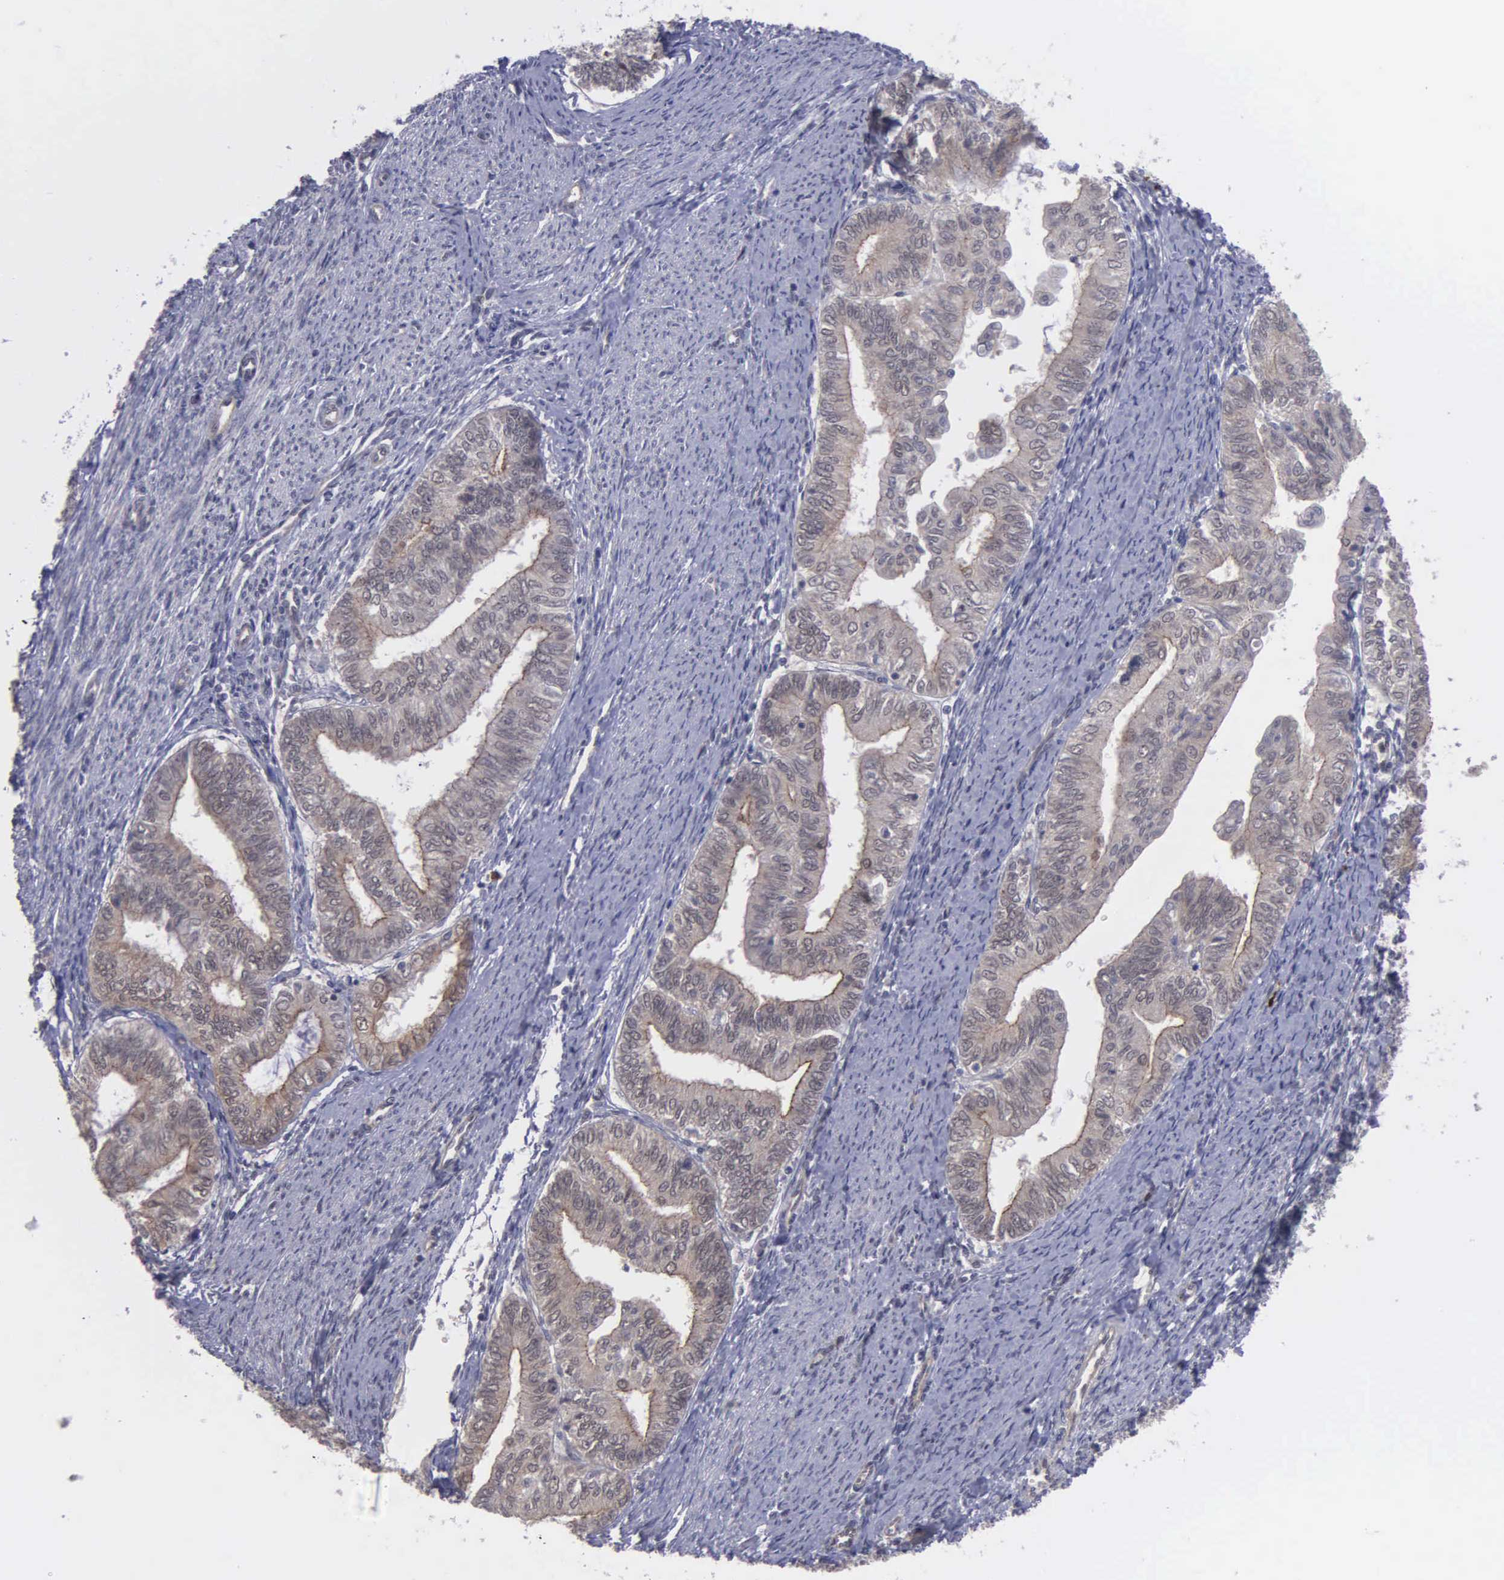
{"staining": {"intensity": "weak", "quantity": ">75%", "location": "cytoplasmic/membranous"}, "tissue": "endometrial cancer", "cell_type": "Tumor cells", "image_type": "cancer", "snomed": [{"axis": "morphology", "description": "Adenocarcinoma, NOS"}, {"axis": "topography", "description": "Endometrium"}], "caption": "About >75% of tumor cells in human endometrial cancer reveal weak cytoplasmic/membranous protein expression as visualized by brown immunohistochemical staining.", "gene": "MAP3K9", "patient": {"sex": "female", "age": 66}}